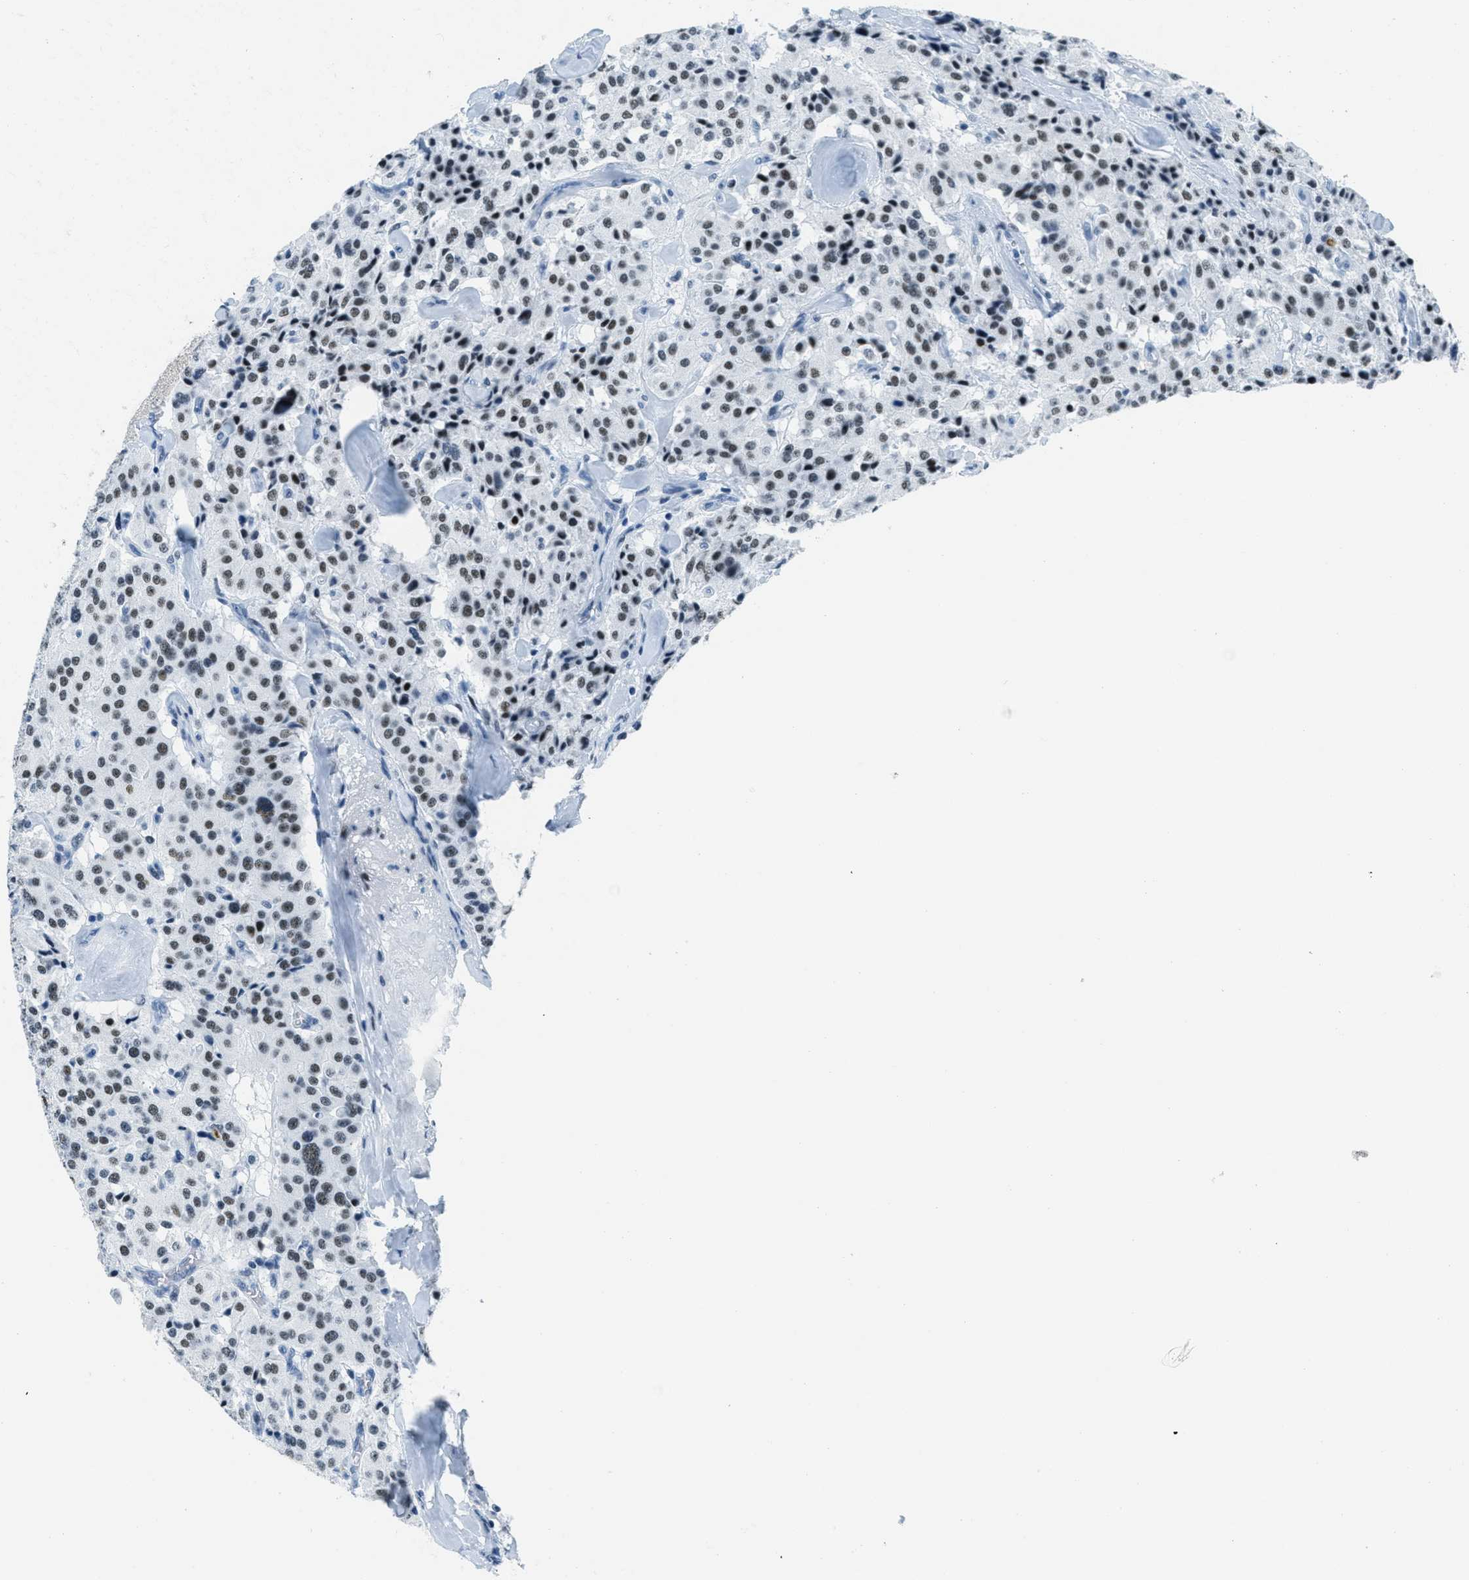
{"staining": {"intensity": "moderate", "quantity": ">75%", "location": "nuclear"}, "tissue": "carcinoid", "cell_type": "Tumor cells", "image_type": "cancer", "snomed": [{"axis": "morphology", "description": "Carcinoid, malignant, NOS"}, {"axis": "topography", "description": "Lung"}], "caption": "Human carcinoid (malignant) stained with a brown dye demonstrates moderate nuclear positive positivity in about >75% of tumor cells.", "gene": "PLA2G2A", "patient": {"sex": "male", "age": 30}}